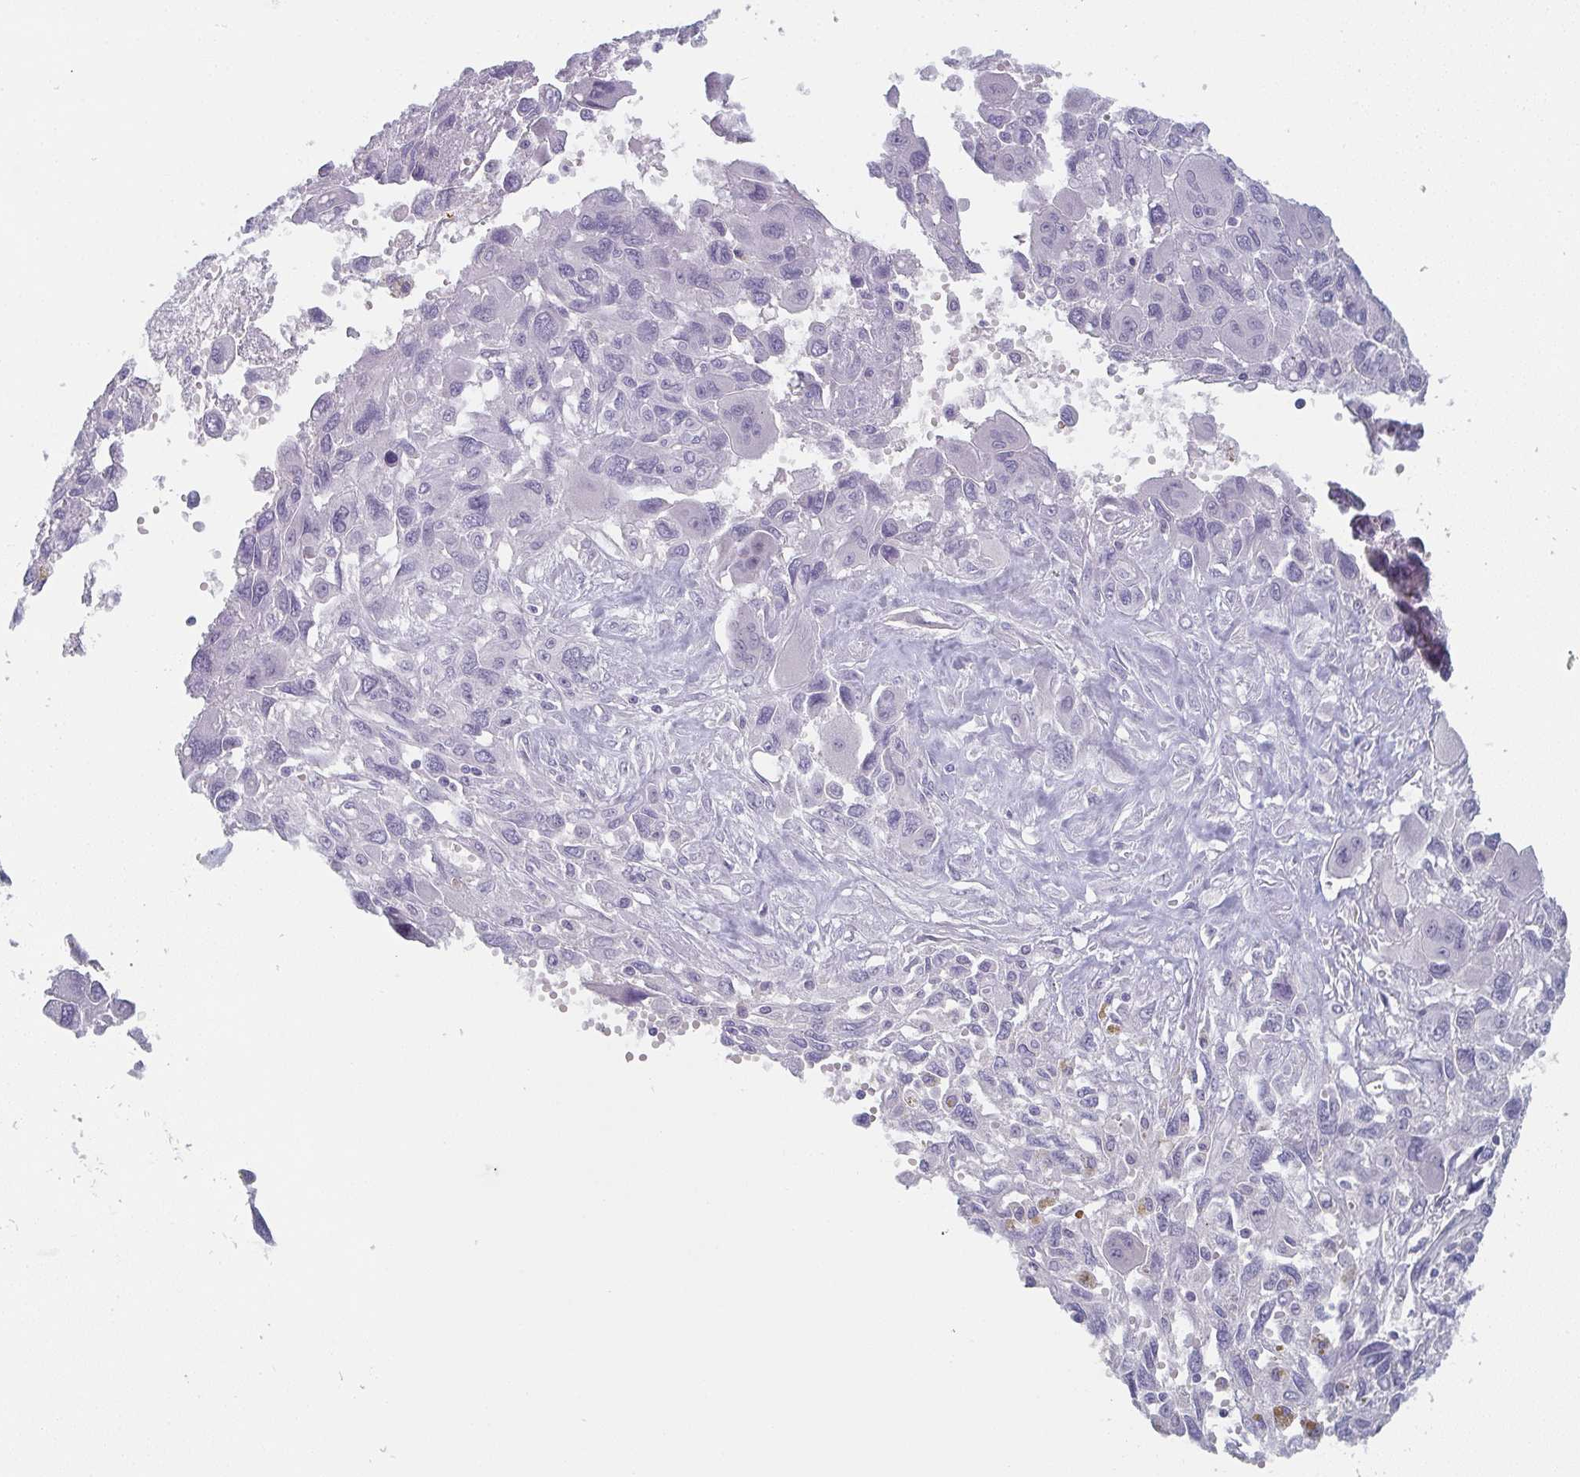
{"staining": {"intensity": "negative", "quantity": "none", "location": "none"}, "tissue": "pancreatic cancer", "cell_type": "Tumor cells", "image_type": "cancer", "snomed": [{"axis": "morphology", "description": "Adenocarcinoma, NOS"}, {"axis": "topography", "description": "Pancreas"}], "caption": "Pancreatic adenocarcinoma was stained to show a protein in brown. There is no significant expression in tumor cells. The staining is performed using DAB (3,3'-diaminobenzidine) brown chromogen with nuclei counter-stained in using hematoxylin.", "gene": "DYDC2", "patient": {"sex": "female", "age": 47}}